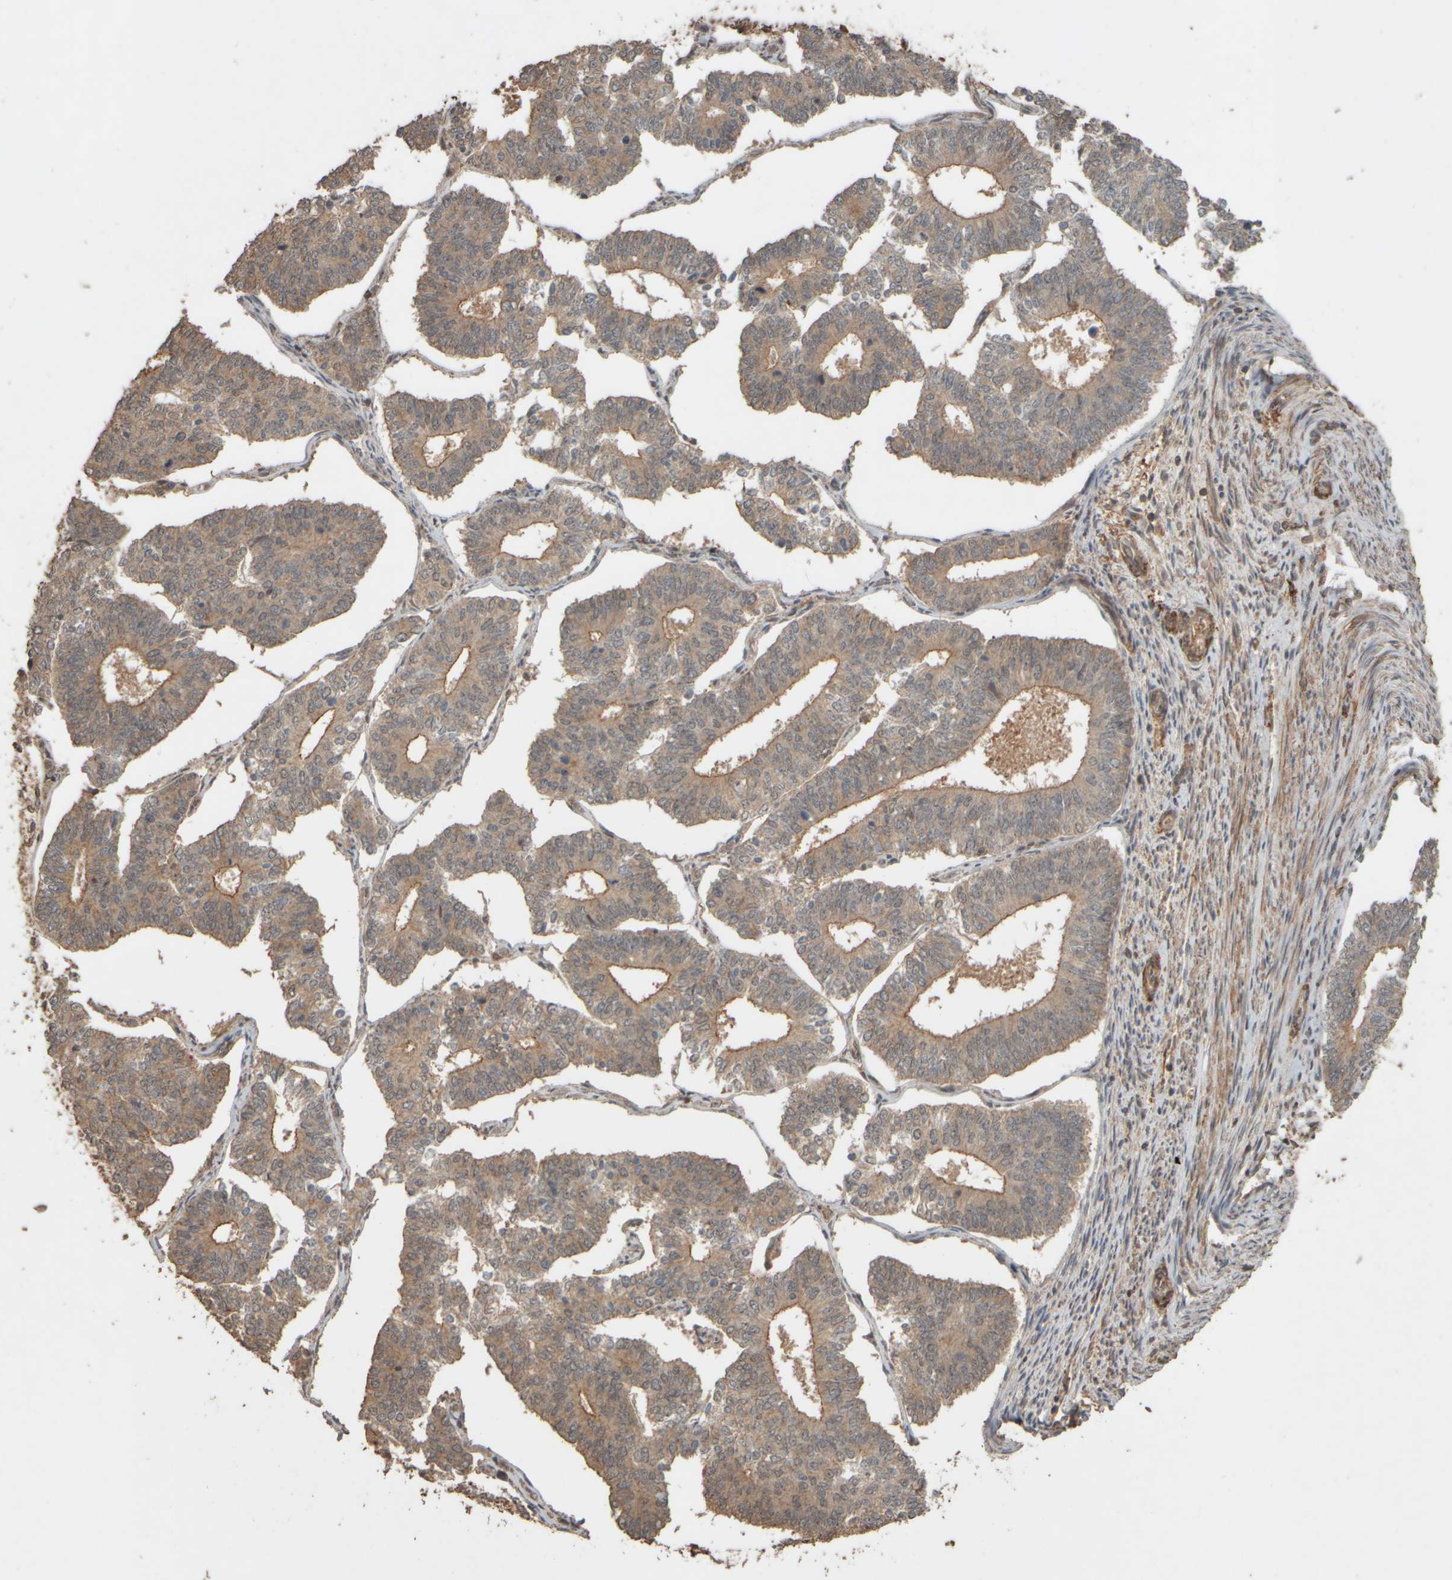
{"staining": {"intensity": "weak", "quantity": ">75%", "location": "cytoplasmic/membranous,nuclear"}, "tissue": "endometrial cancer", "cell_type": "Tumor cells", "image_type": "cancer", "snomed": [{"axis": "morphology", "description": "Adenocarcinoma, NOS"}, {"axis": "topography", "description": "Endometrium"}], "caption": "IHC histopathology image of neoplastic tissue: human endometrial adenocarcinoma stained using immunohistochemistry shows low levels of weak protein expression localized specifically in the cytoplasmic/membranous and nuclear of tumor cells, appearing as a cytoplasmic/membranous and nuclear brown color.", "gene": "SPHK1", "patient": {"sex": "female", "age": 70}}